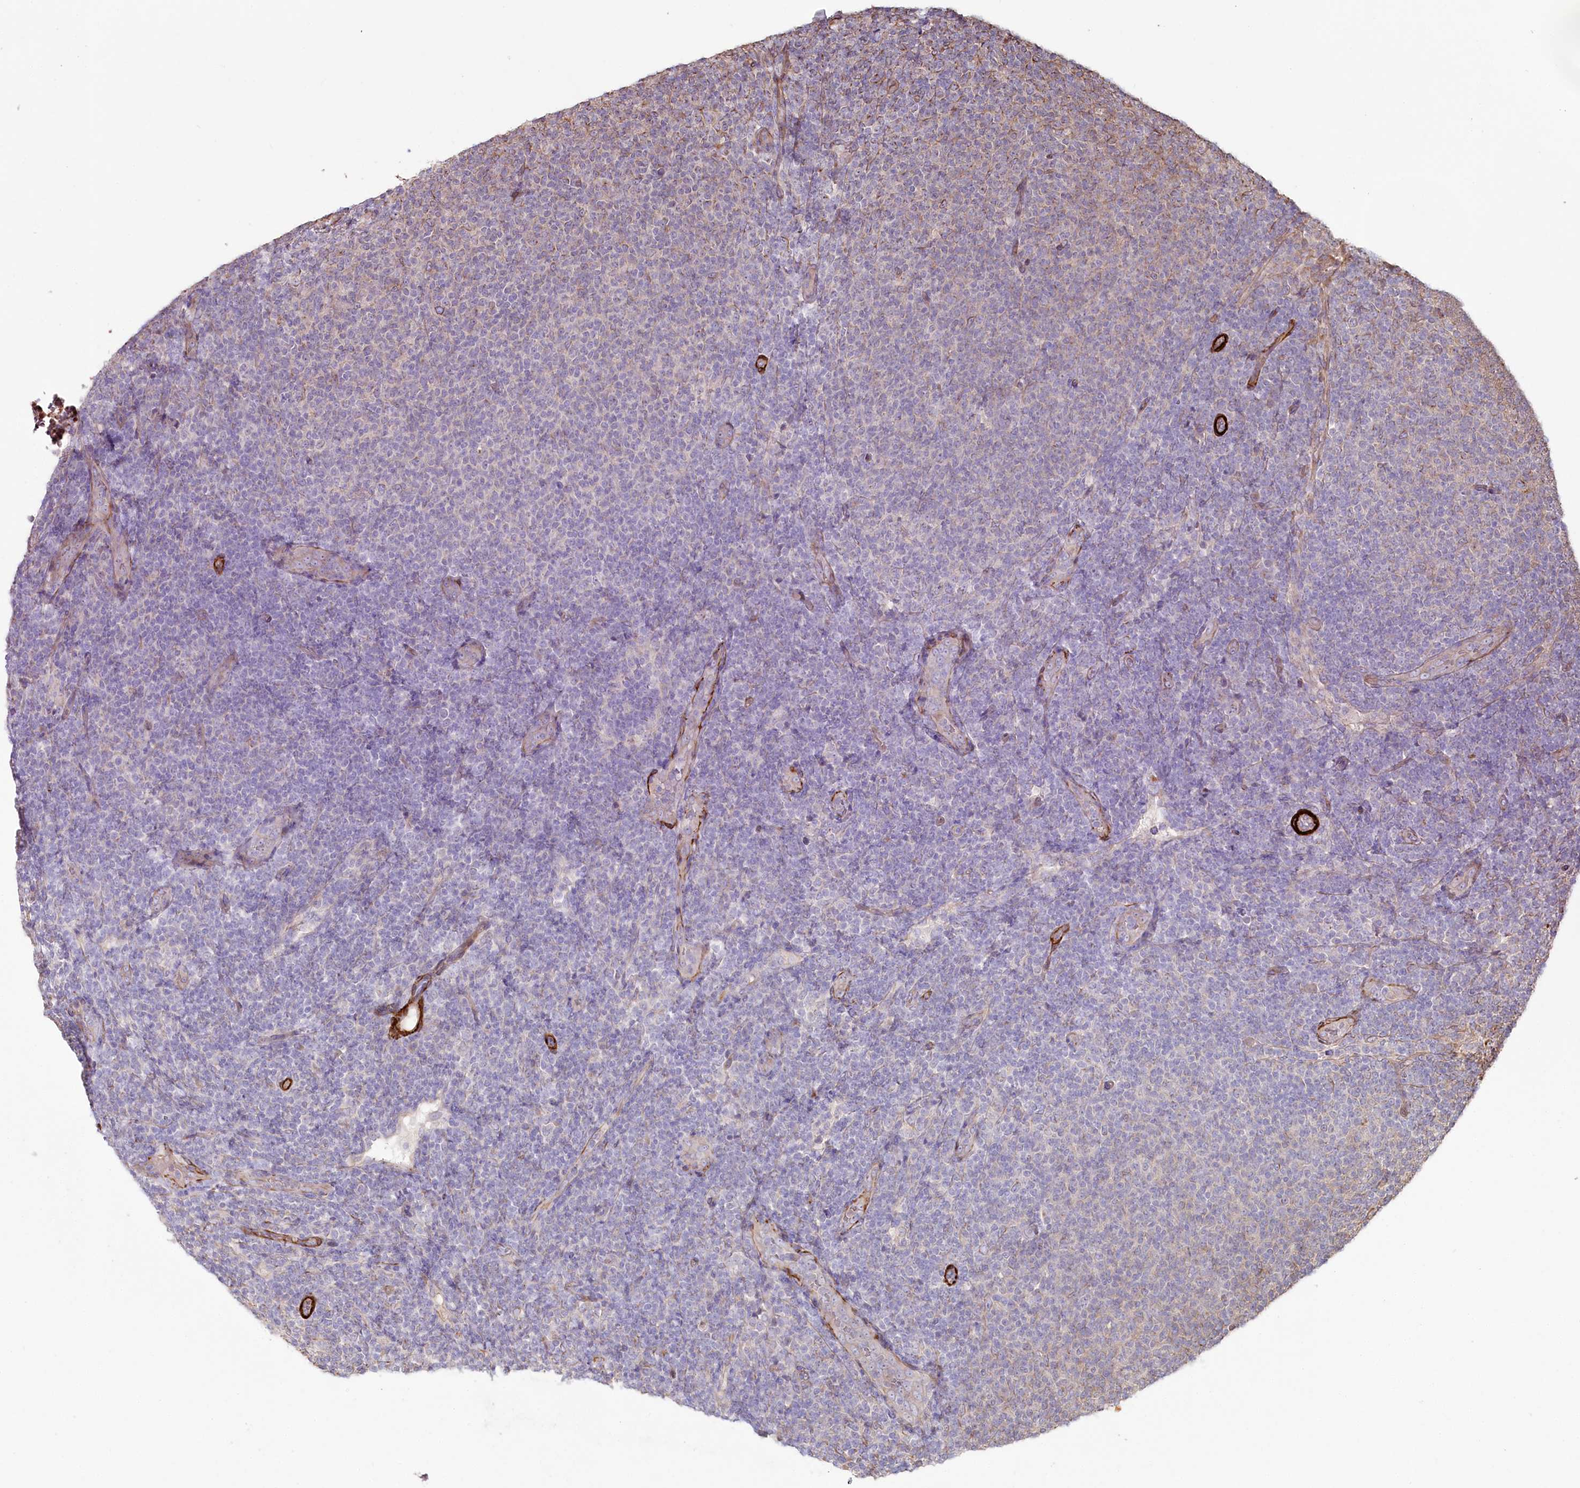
{"staining": {"intensity": "negative", "quantity": "none", "location": "none"}, "tissue": "lymphoma", "cell_type": "Tumor cells", "image_type": "cancer", "snomed": [{"axis": "morphology", "description": "Malignant lymphoma, non-Hodgkin's type, Low grade"}, {"axis": "topography", "description": "Lymph node"}], "caption": "An immunohistochemistry image of low-grade malignant lymphoma, non-Hodgkin's type is shown. There is no staining in tumor cells of low-grade malignant lymphoma, non-Hodgkin's type.", "gene": "SUMF1", "patient": {"sex": "male", "age": 66}}